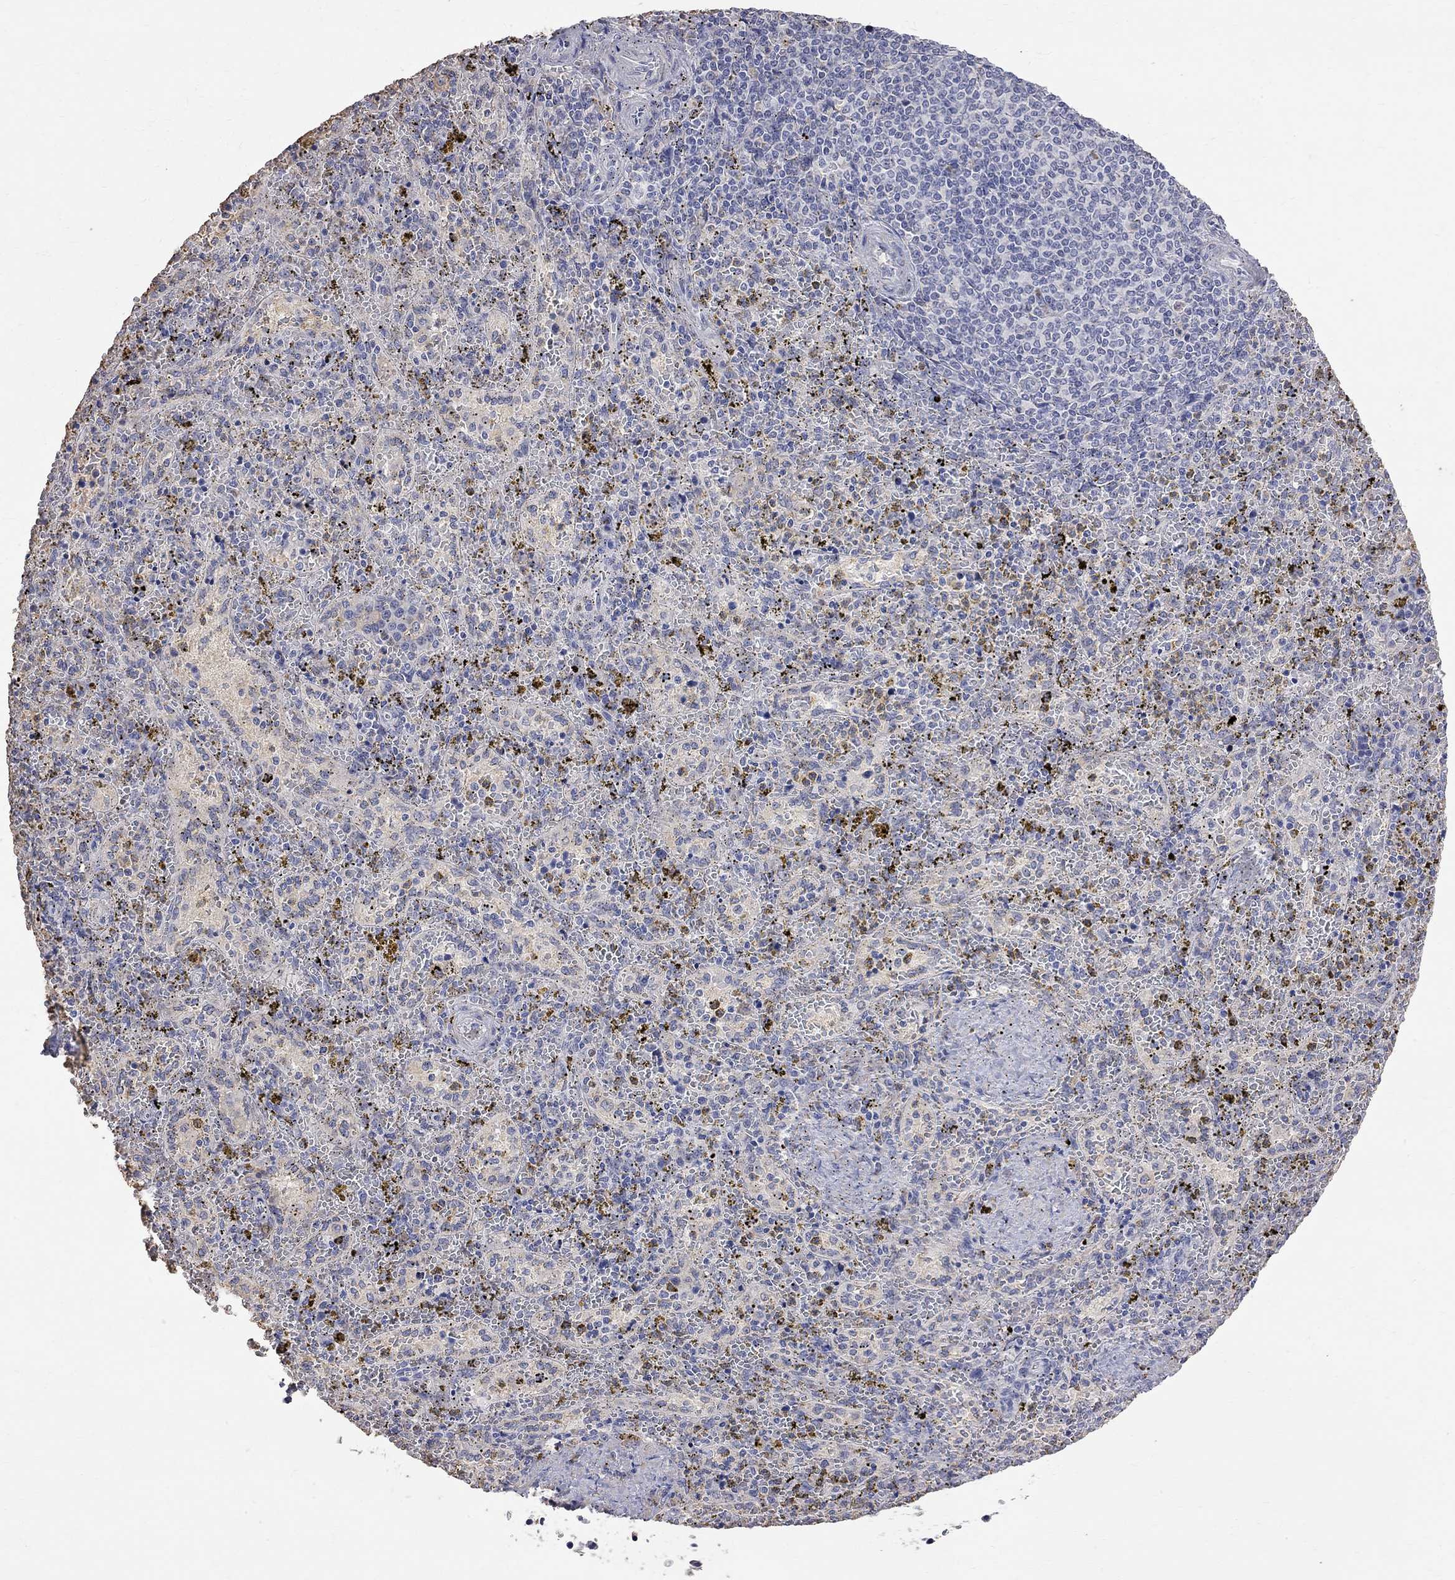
{"staining": {"intensity": "negative", "quantity": "none", "location": "none"}, "tissue": "spleen", "cell_type": "Cells in red pulp", "image_type": "normal", "snomed": [{"axis": "morphology", "description": "Normal tissue, NOS"}, {"axis": "topography", "description": "Spleen"}], "caption": "The immunohistochemistry micrograph has no significant staining in cells in red pulp of spleen.", "gene": "CKAP2", "patient": {"sex": "female", "age": 50}}